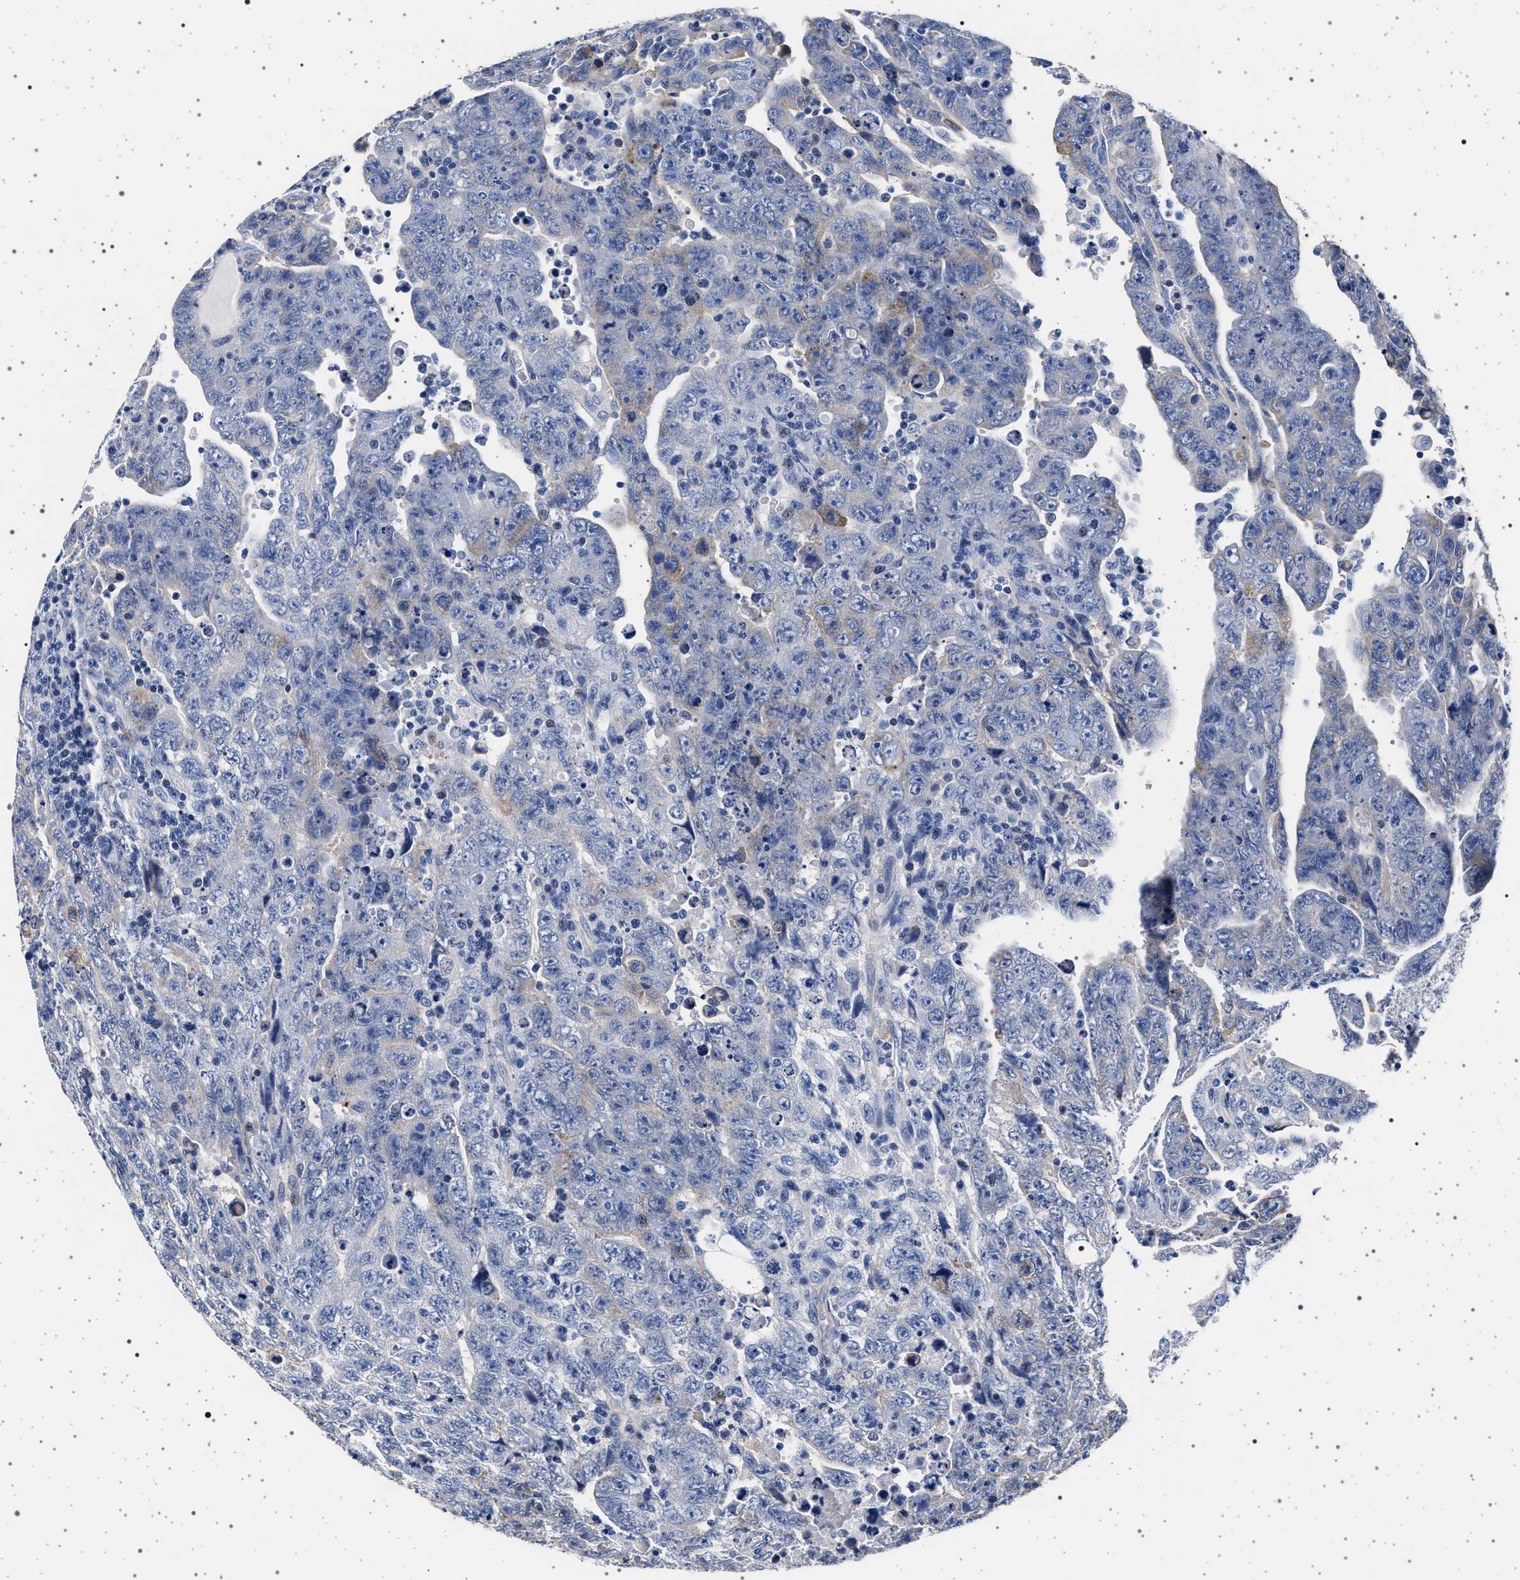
{"staining": {"intensity": "negative", "quantity": "none", "location": "none"}, "tissue": "testis cancer", "cell_type": "Tumor cells", "image_type": "cancer", "snomed": [{"axis": "morphology", "description": "Carcinoma, Embryonal, NOS"}, {"axis": "topography", "description": "Testis"}], "caption": "DAB immunohistochemical staining of human testis cancer exhibits no significant staining in tumor cells.", "gene": "SLC9A1", "patient": {"sex": "male", "age": 28}}